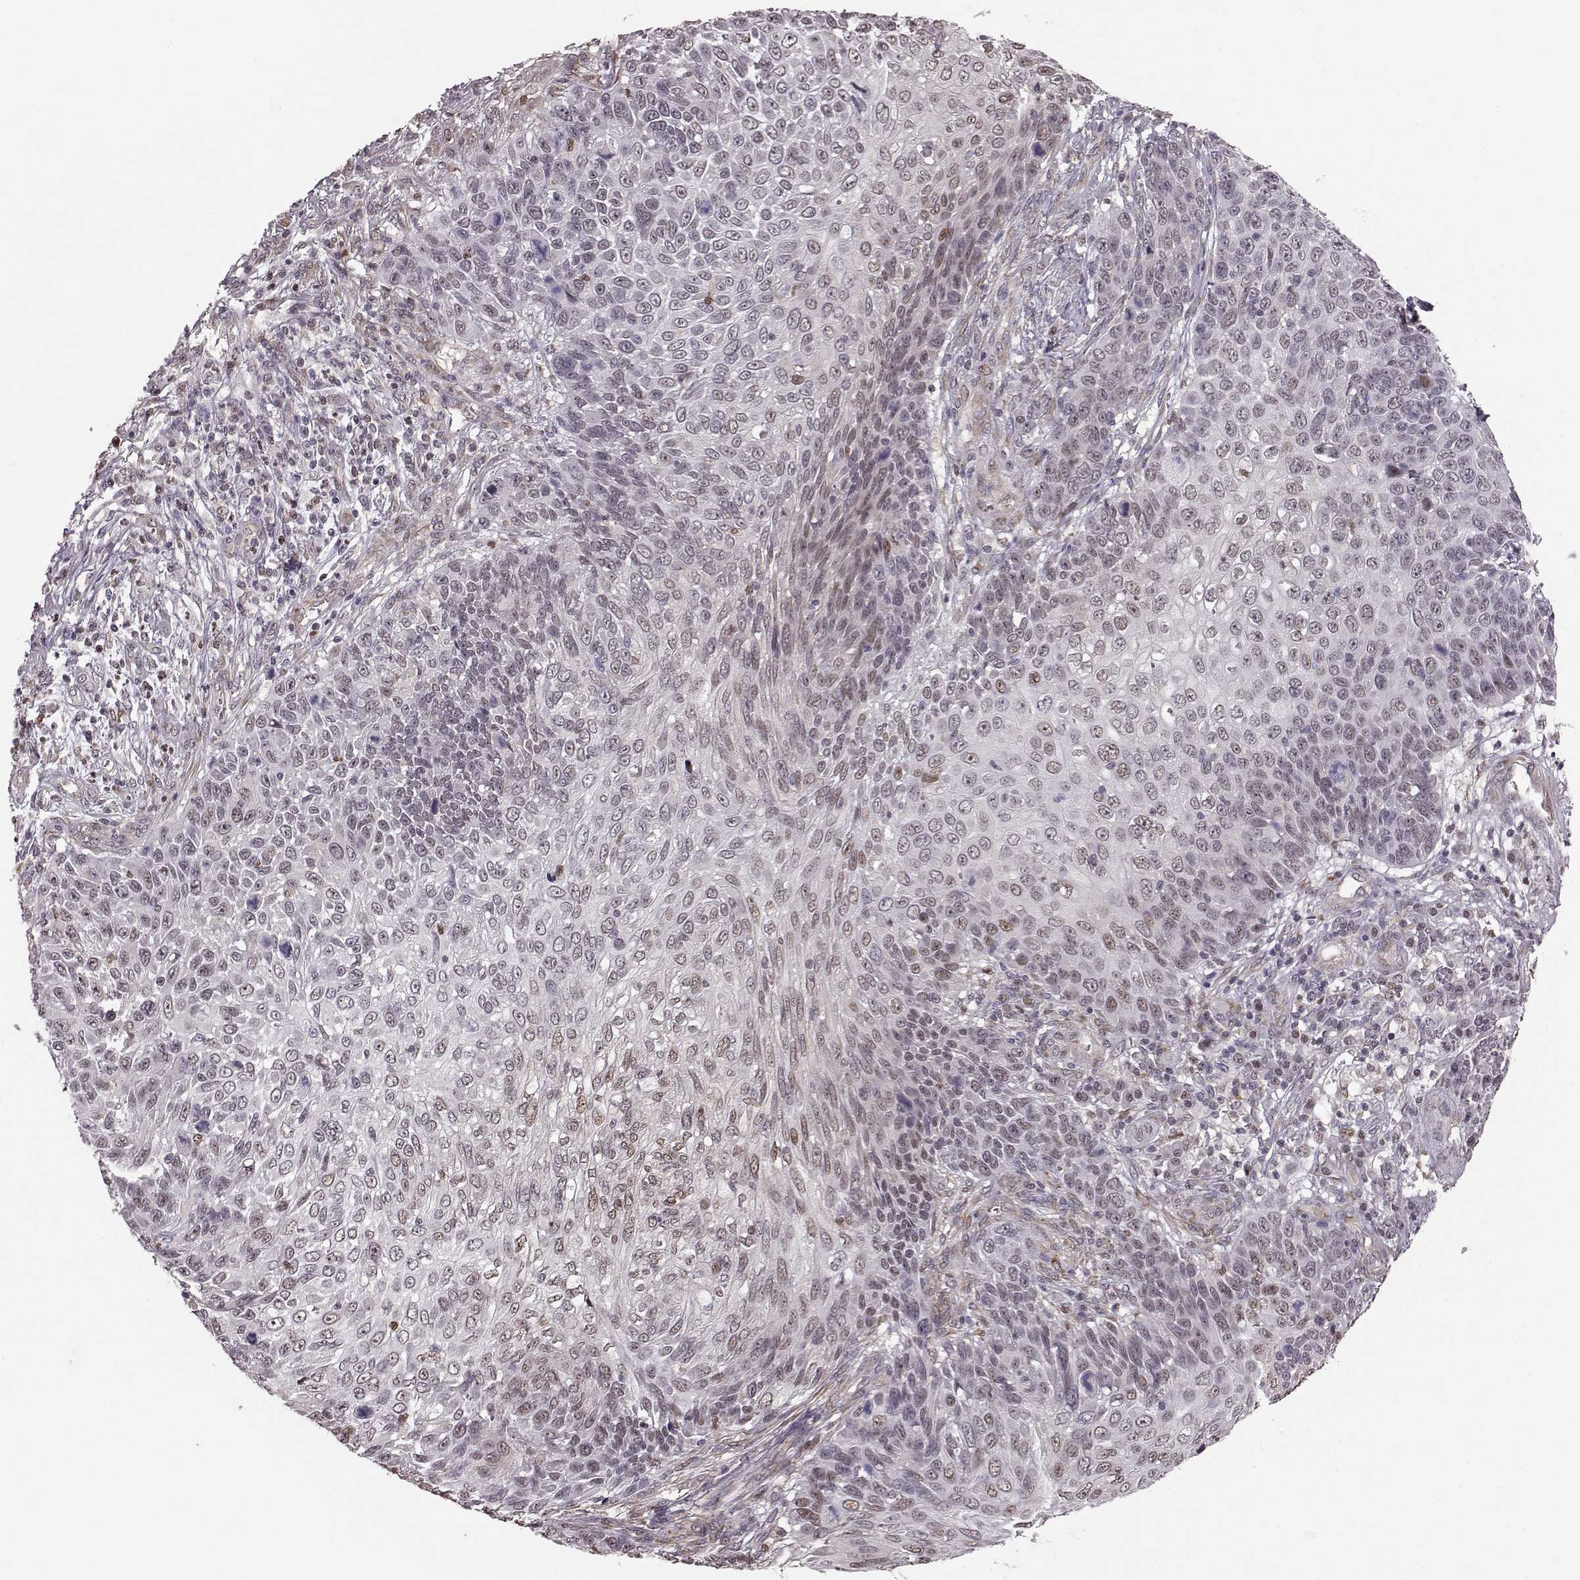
{"staining": {"intensity": "weak", "quantity": "<25%", "location": "nuclear"}, "tissue": "skin cancer", "cell_type": "Tumor cells", "image_type": "cancer", "snomed": [{"axis": "morphology", "description": "Squamous cell carcinoma, NOS"}, {"axis": "topography", "description": "Skin"}], "caption": "An immunohistochemistry (IHC) histopathology image of skin cancer (squamous cell carcinoma) is shown. There is no staining in tumor cells of skin cancer (squamous cell carcinoma).", "gene": "KLF6", "patient": {"sex": "male", "age": 92}}